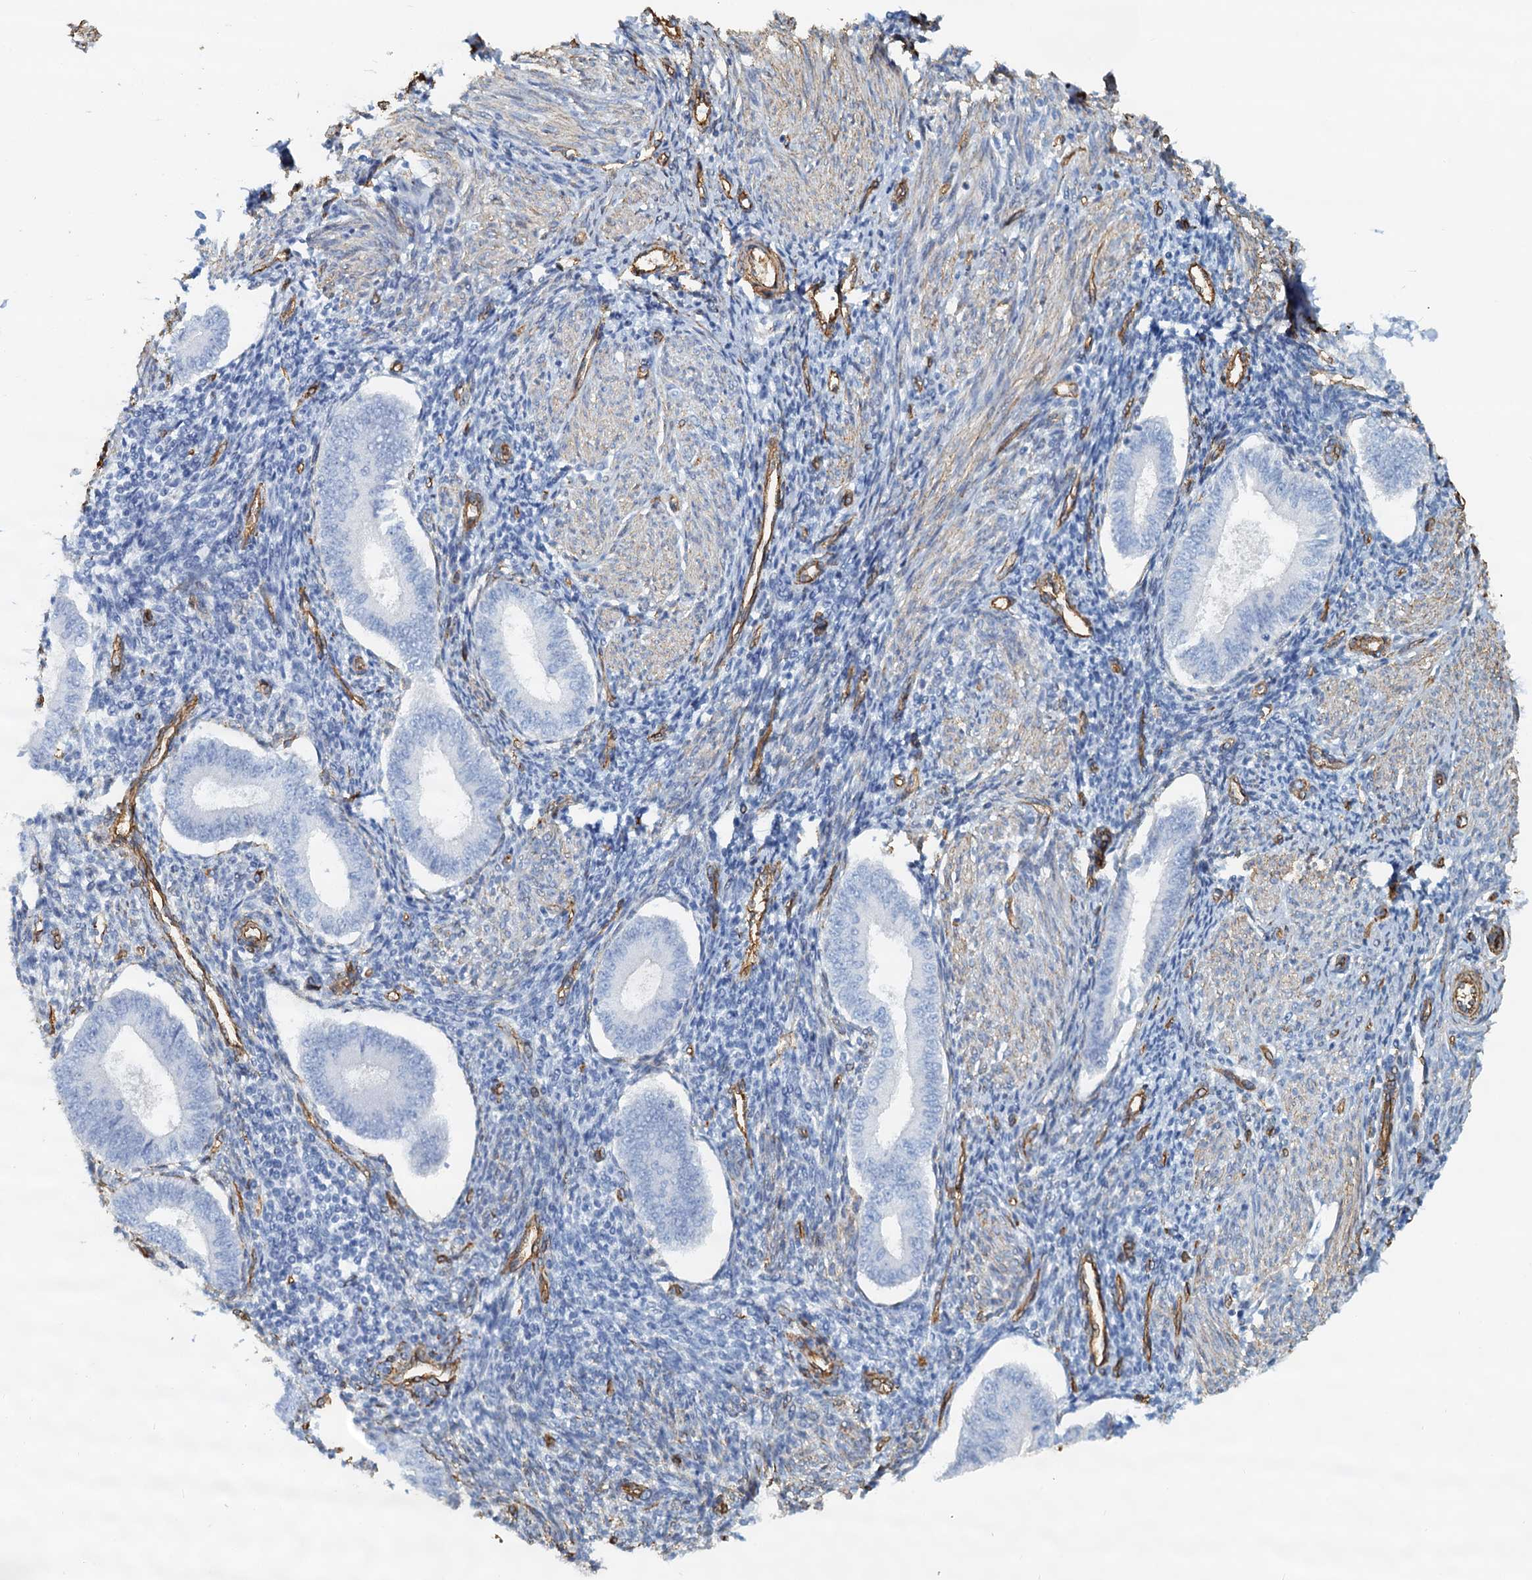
{"staining": {"intensity": "negative", "quantity": "none", "location": "none"}, "tissue": "endometrium", "cell_type": "Cells in endometrial stroma", "image_type": "normal", "snomed": [{"axis": "morphology", "description": "Normal tissue, NOS"}, {"axis": "topography", "description": "Uterus"}, {"axis": "topography", "description": "Endometrium"}], "caption": "Endometrium stained for a protein using immunohistochemistry (IHC) exhibits no positivity cells in endometrial stroma.", "gene": "DGKG", "patient": {"sex": "female", "age": 48}}